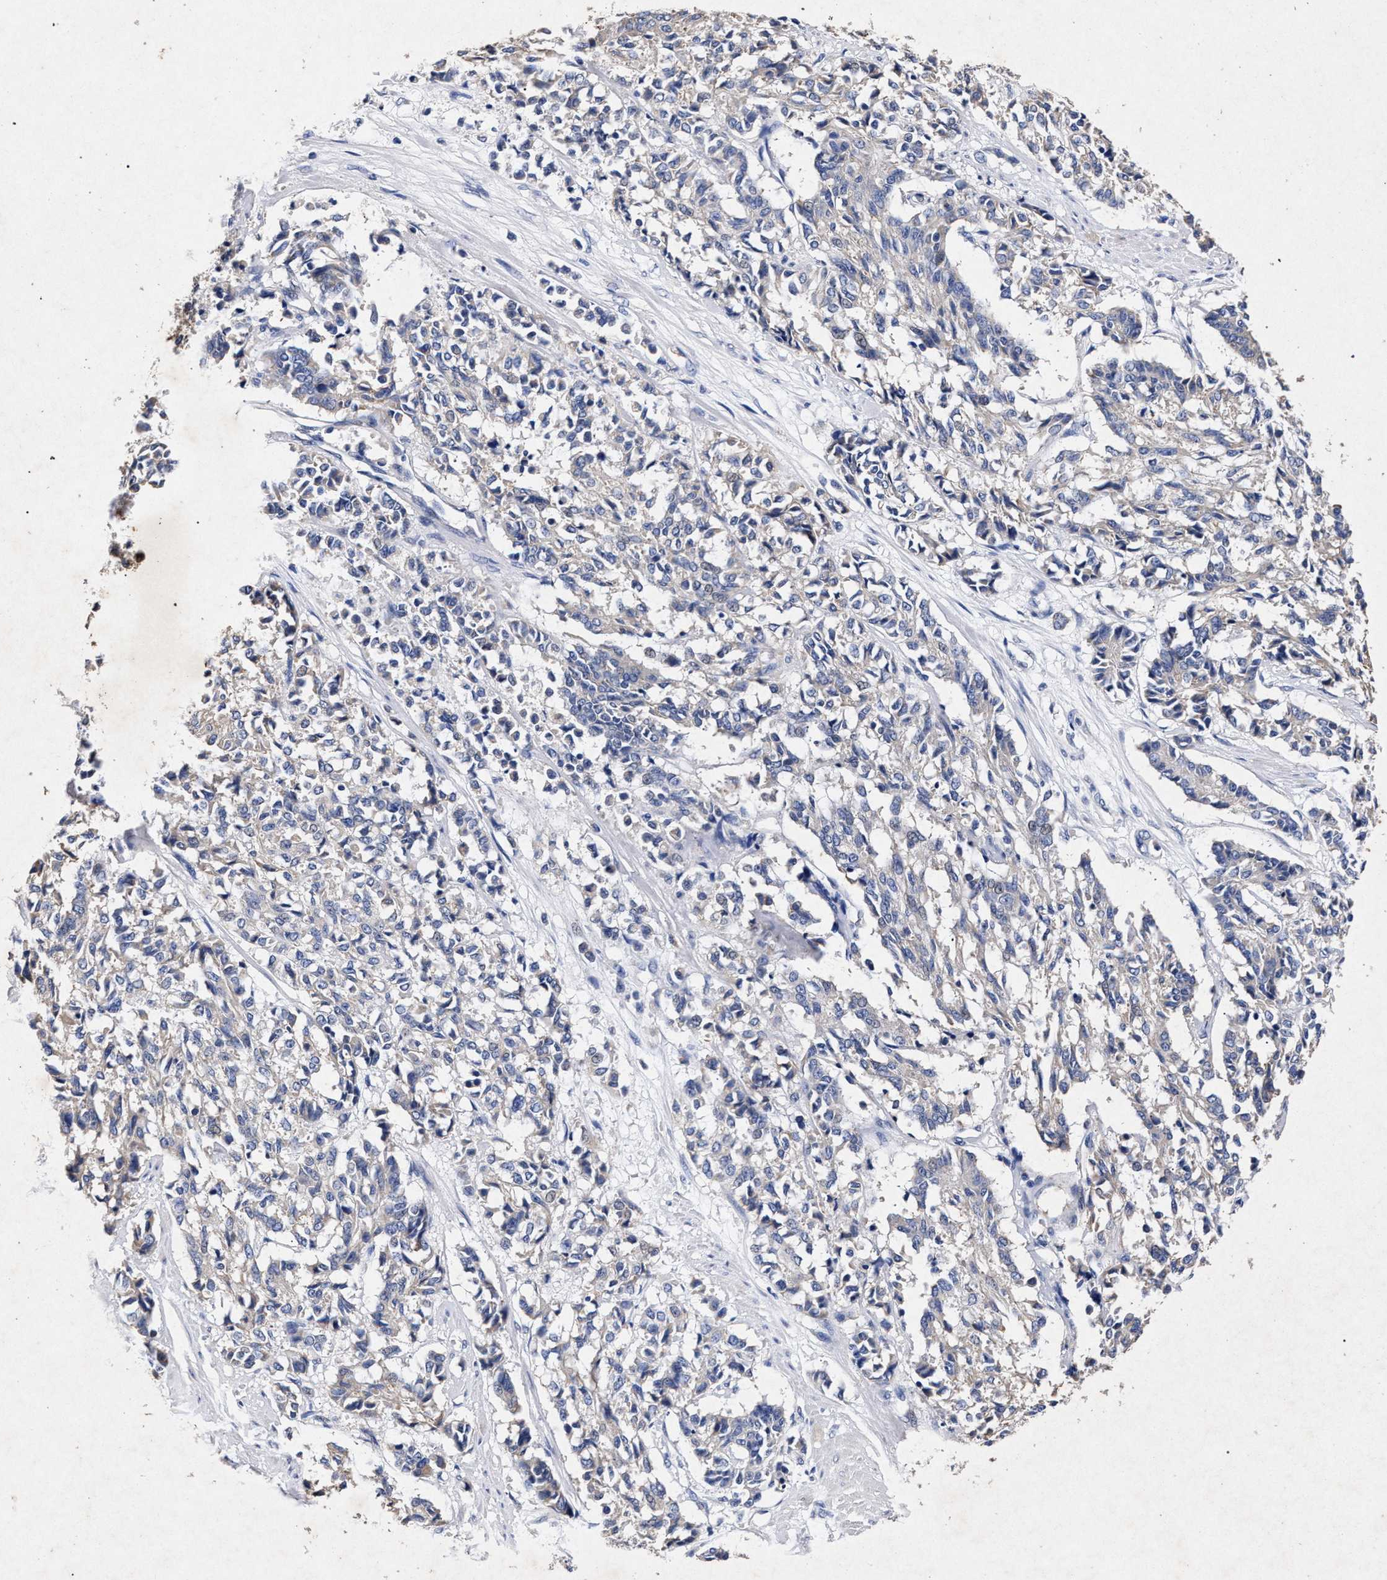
{"staining": {"intensity": "negative", "quantity": "none", "location": "none"}, "tissue": "cervical cancer", "cell_type": "Tumor cells", "image_type": "cancer", "snomed": [{"axis": "morphology", "description": "Squamous cell carcinoma, NOS"}, {"axis": "topography", "description": "Cervix"}], "caption": "There is no significant expression in tumor cells of squamous cell carcinoma (cervical).", "gene": "ATP1A2", "patient": {"sex": "female", "age": 35}}